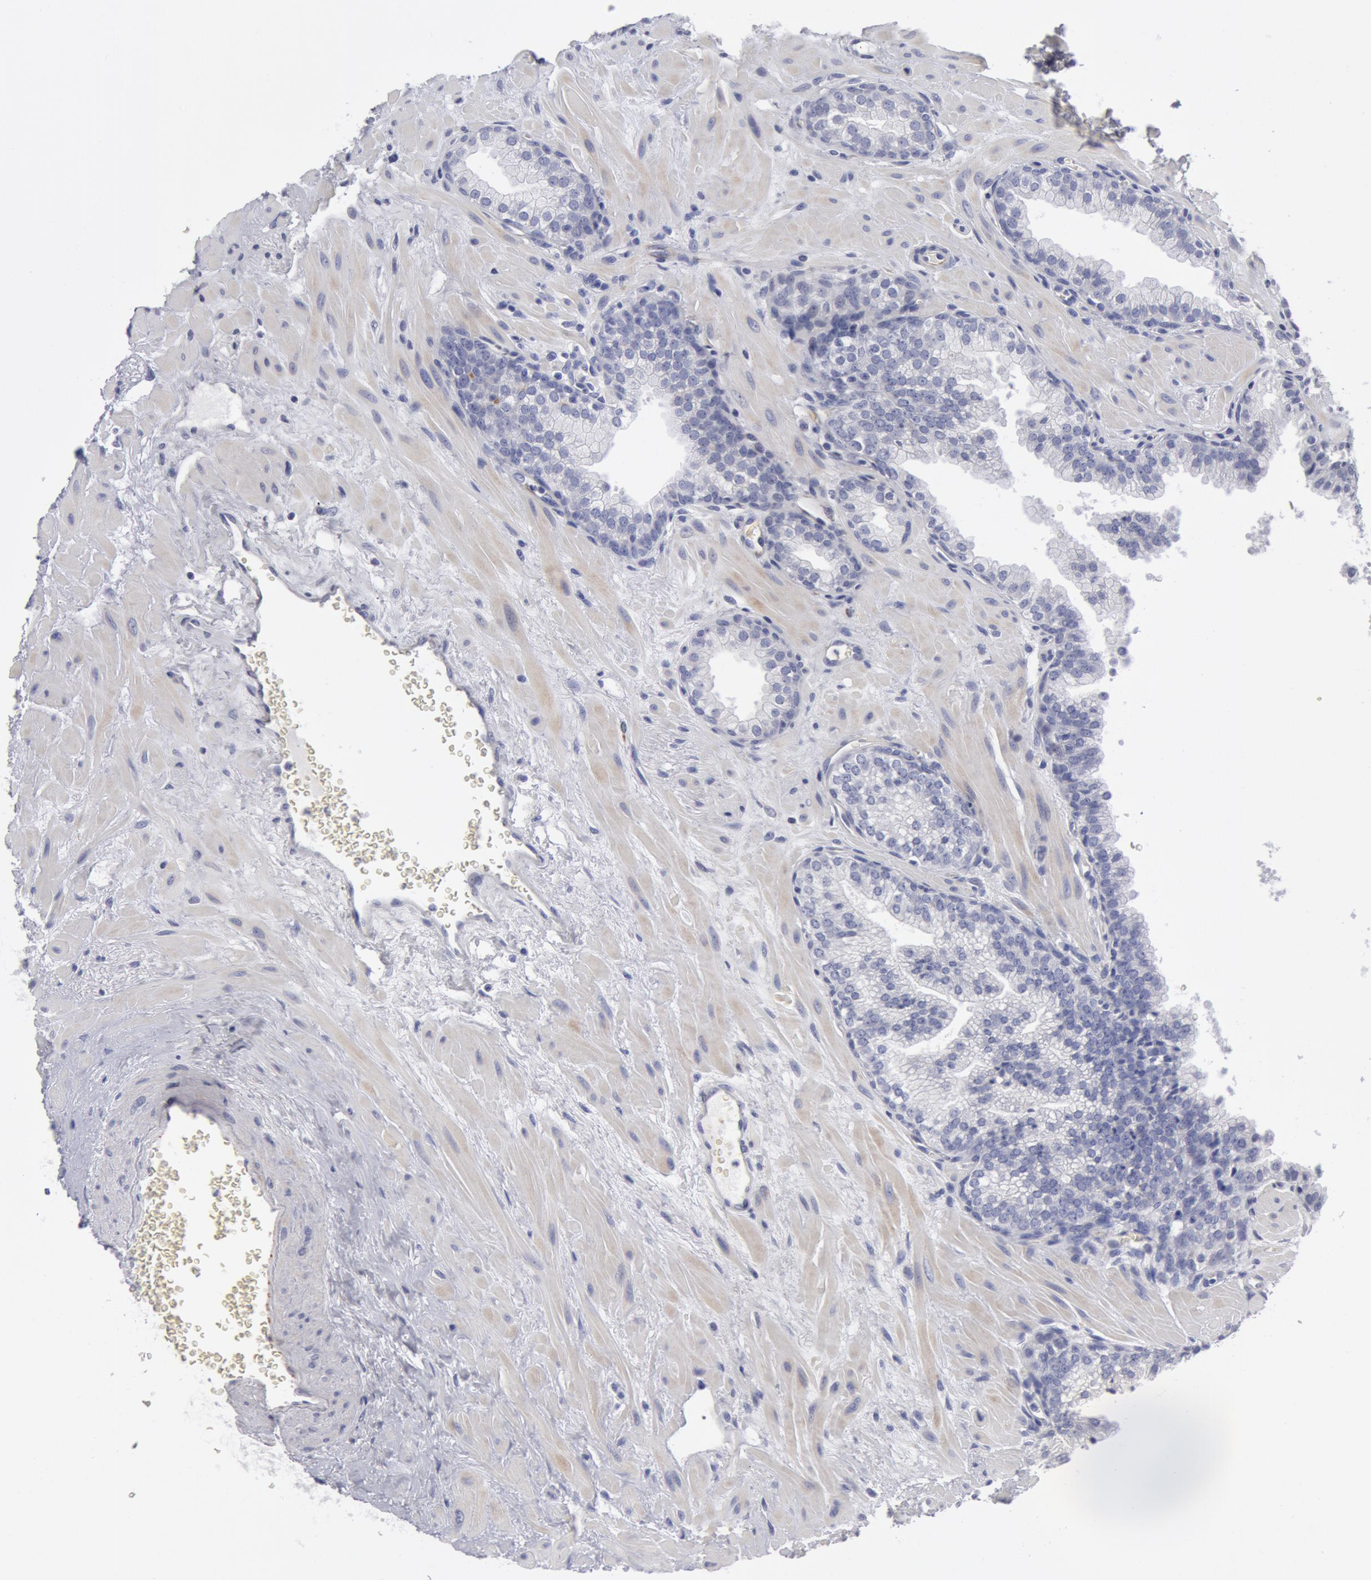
{"staining": {"intensity": "negative", "quantity": "none", "location": "none"}, "tissue": "prostate", "cell_type": "Glandular cells", "image_type": "normal", "snomed": [{"axis": "morphology", "description": "Normal tissue, NOS"}, {"axis": "topography", "description": "Prostate"}], "caption": "High magnification brightfield microscopy of unremarkable prostate stained with DAB (brown) and counterstained with hematoxylin (blue): glandular cells show no significant positivity. Brightfield microscopy of IHC stained with DAB (brown) and hematoxylin (blue), captured at high magnification.", "gene": "SMC1B", "patient": {"sex": "male", "age": 60}}